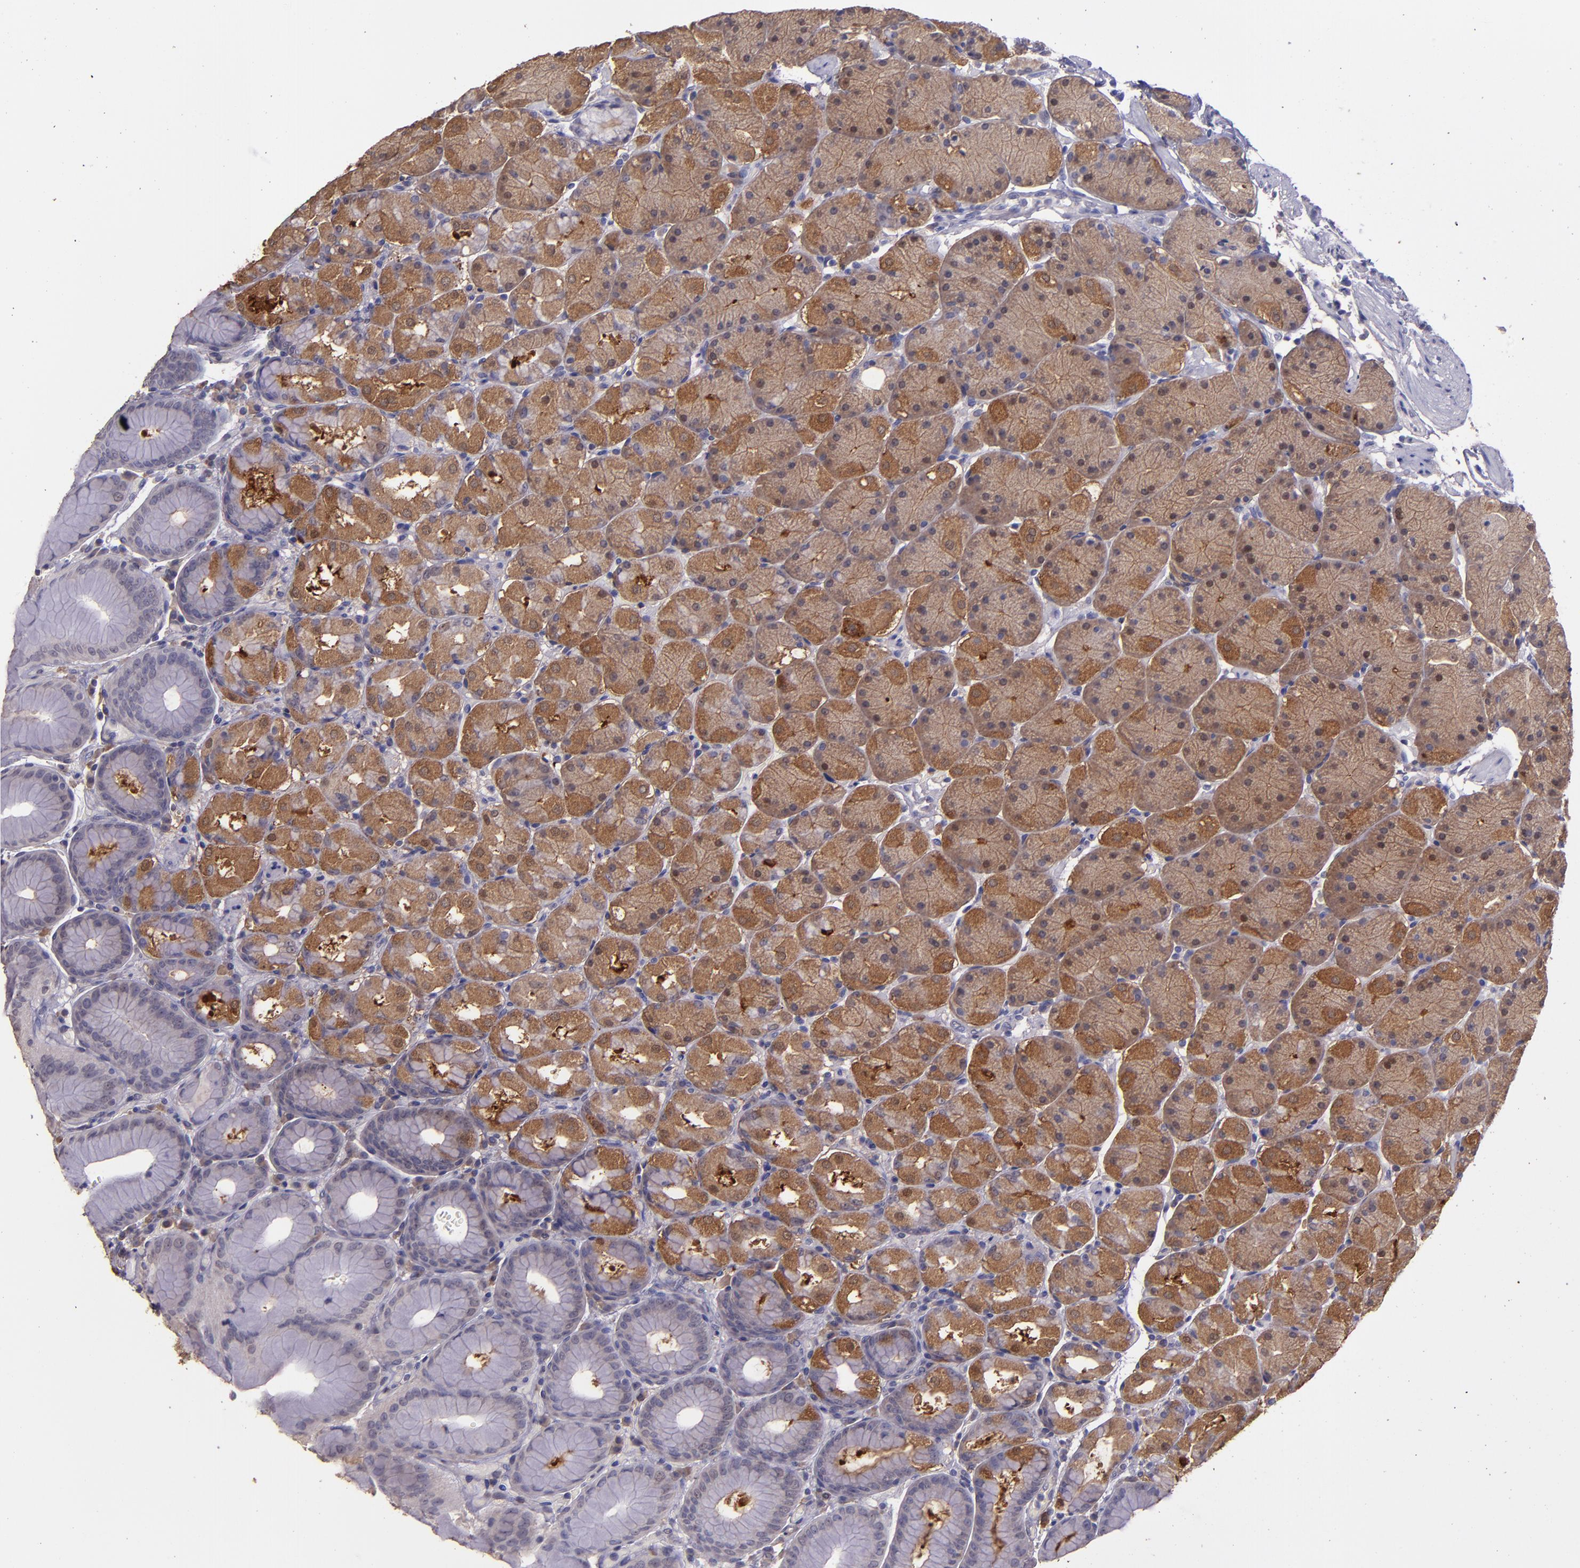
{"staining": {"intensity": "moderate", "quantity": "25%-75%", "location": "cytoplasmic/membranous"}, "tissue": "stomach", "cell_type": "Glandular cells", "image_type": "normal", "snomed": [{"axis": "morphology", "description": "Normal tissue, NOS"}, {"axis": "topography", "description": "Stomach, upper"}, {"axis": "topography", "description": "Stomach"}], "caption": "This photomicrograph displays immunohistochemistry staining of benign stomach, with medium moderate cytoplasmic/membranous staining in about 25%-75% of glandular cells.", "gene": "PAPPA", "patient": {"sex": "male", "age": 76}}